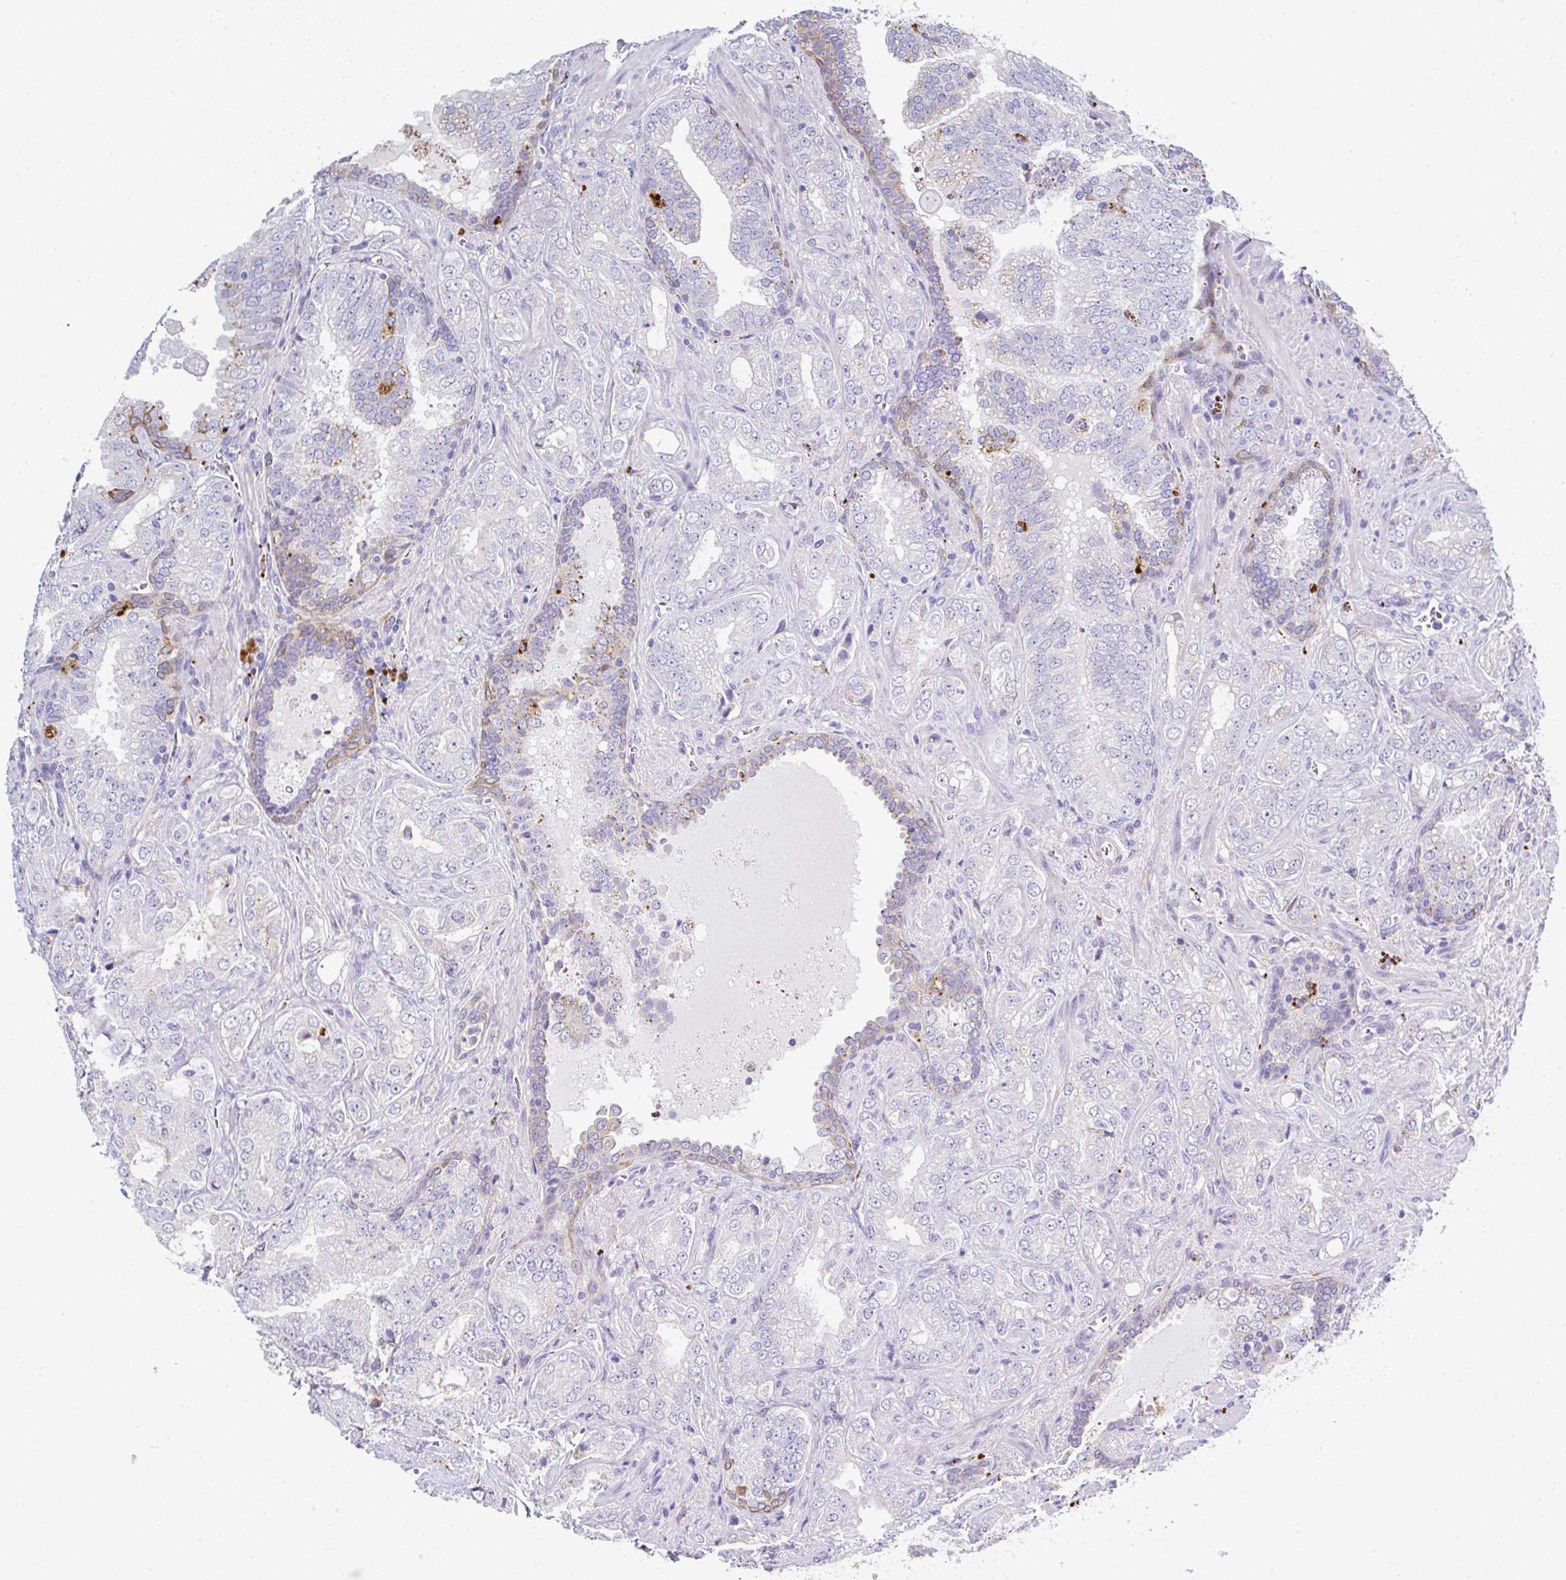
{"staining": {"intensity": "negative", "quantity": "none", "location": "none"}, "tissue": "prostate cancer", "cell_type": "Tumor cells", "image_type": "cancer", "snomed": [{"axis": "morphology", "description": "Adenocarcinoma, High grade"}, {"axis": "topography", "description": "Prostate"}], "caption": "Prostate cancer (high-grade adenocarcinoma) was stained to show a protein in brown. There is no significant positivity in tumor cells.", "gene": "ZNF33A", "patient": {"sex": "male", "age": 67}}